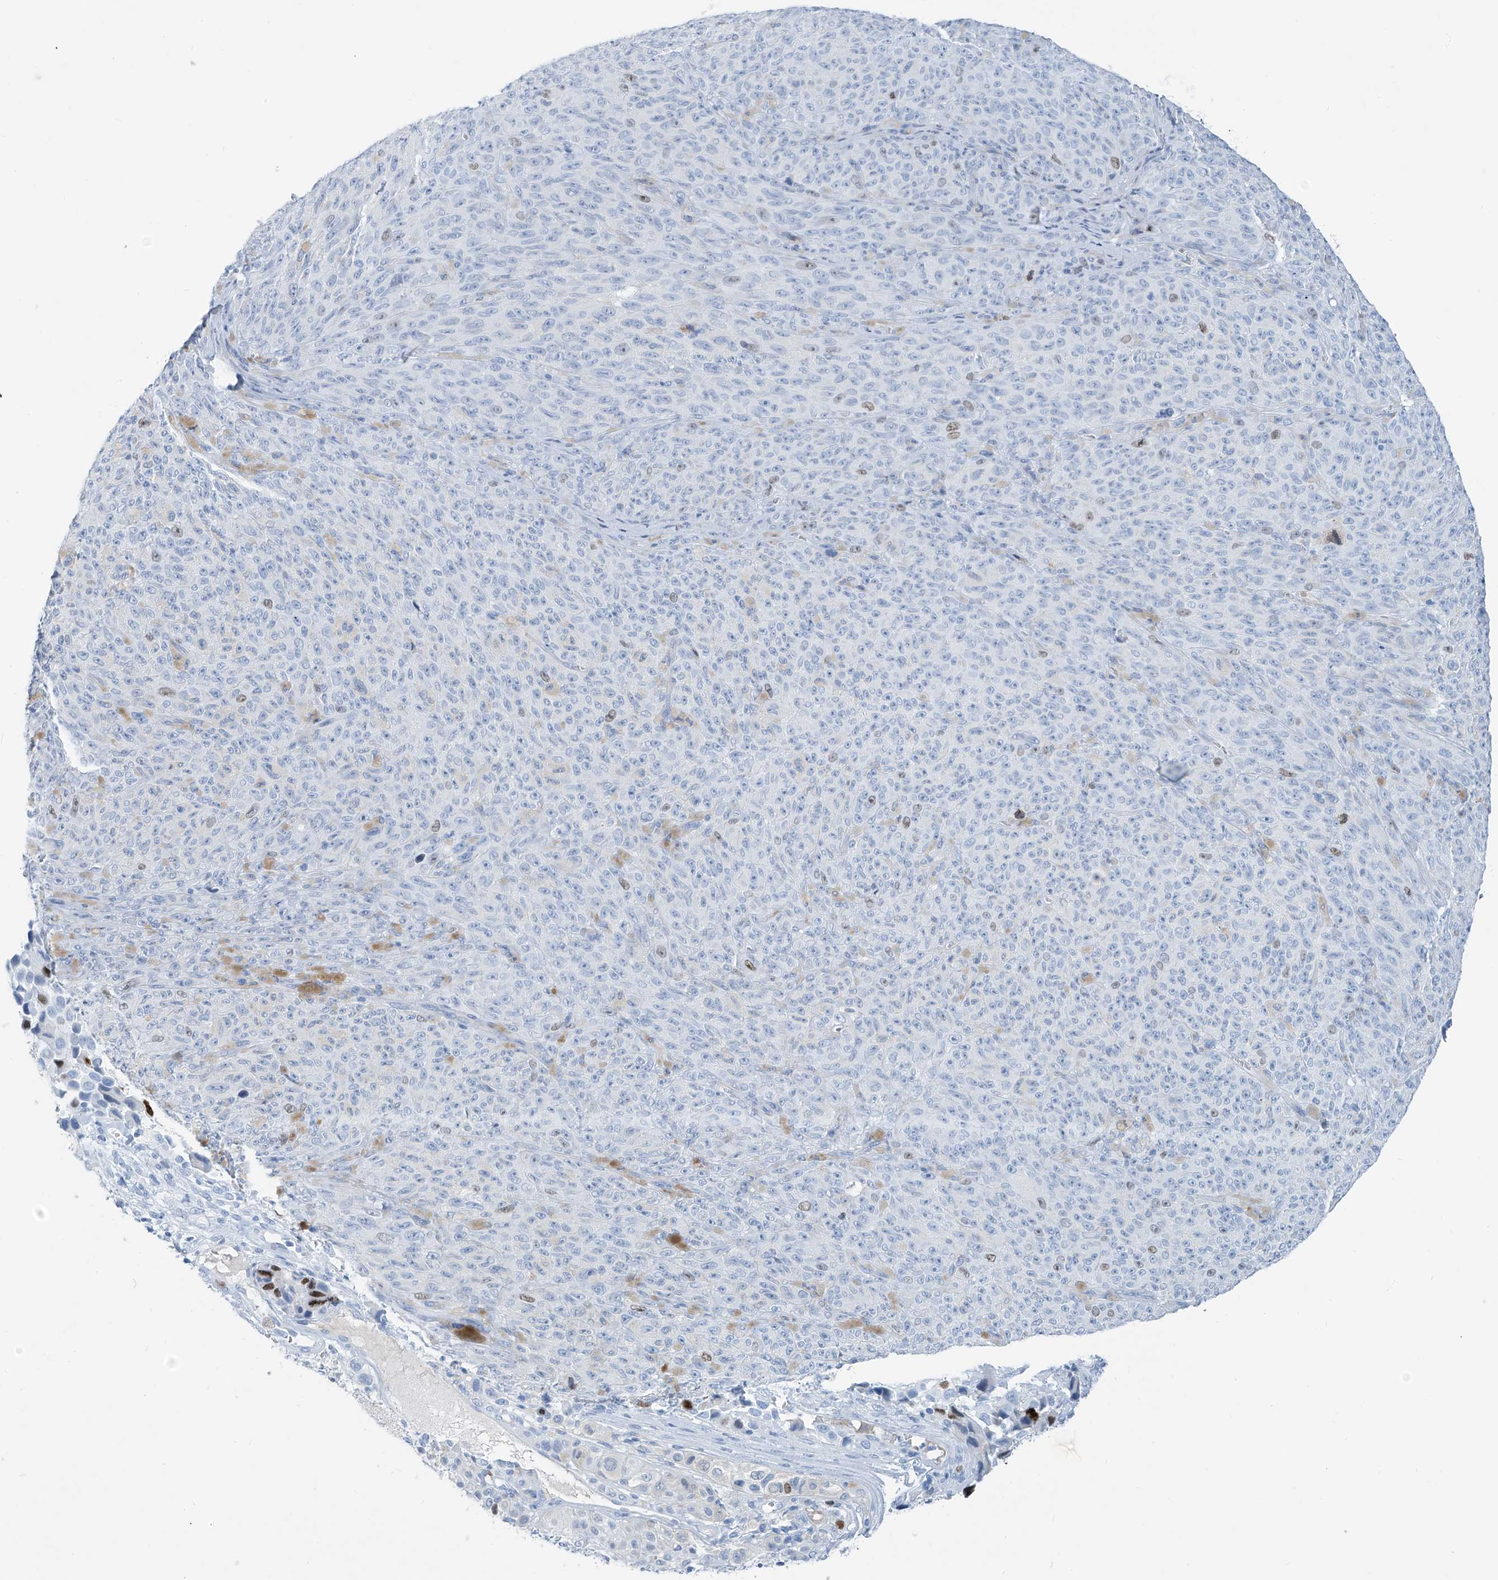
{"staining": {"intensity": "negative", "quantity": "none", "location": "none"}, "tissue": "melanoma", "cell_type": "Tumor cells", "image_type": "cancer", "snomed": [{"axis": "morphology", "description": "Malignant melanoma, NOS"}, {"axis": "topography", "description": "Skin"}], "caption": "A high-resolution micrograph shows immunohistochemistry staining of melanoma, which reveals no significant staining in tumor cells.", "gene": "SGO2", "patient": {"sex": "female", "age": 82}}